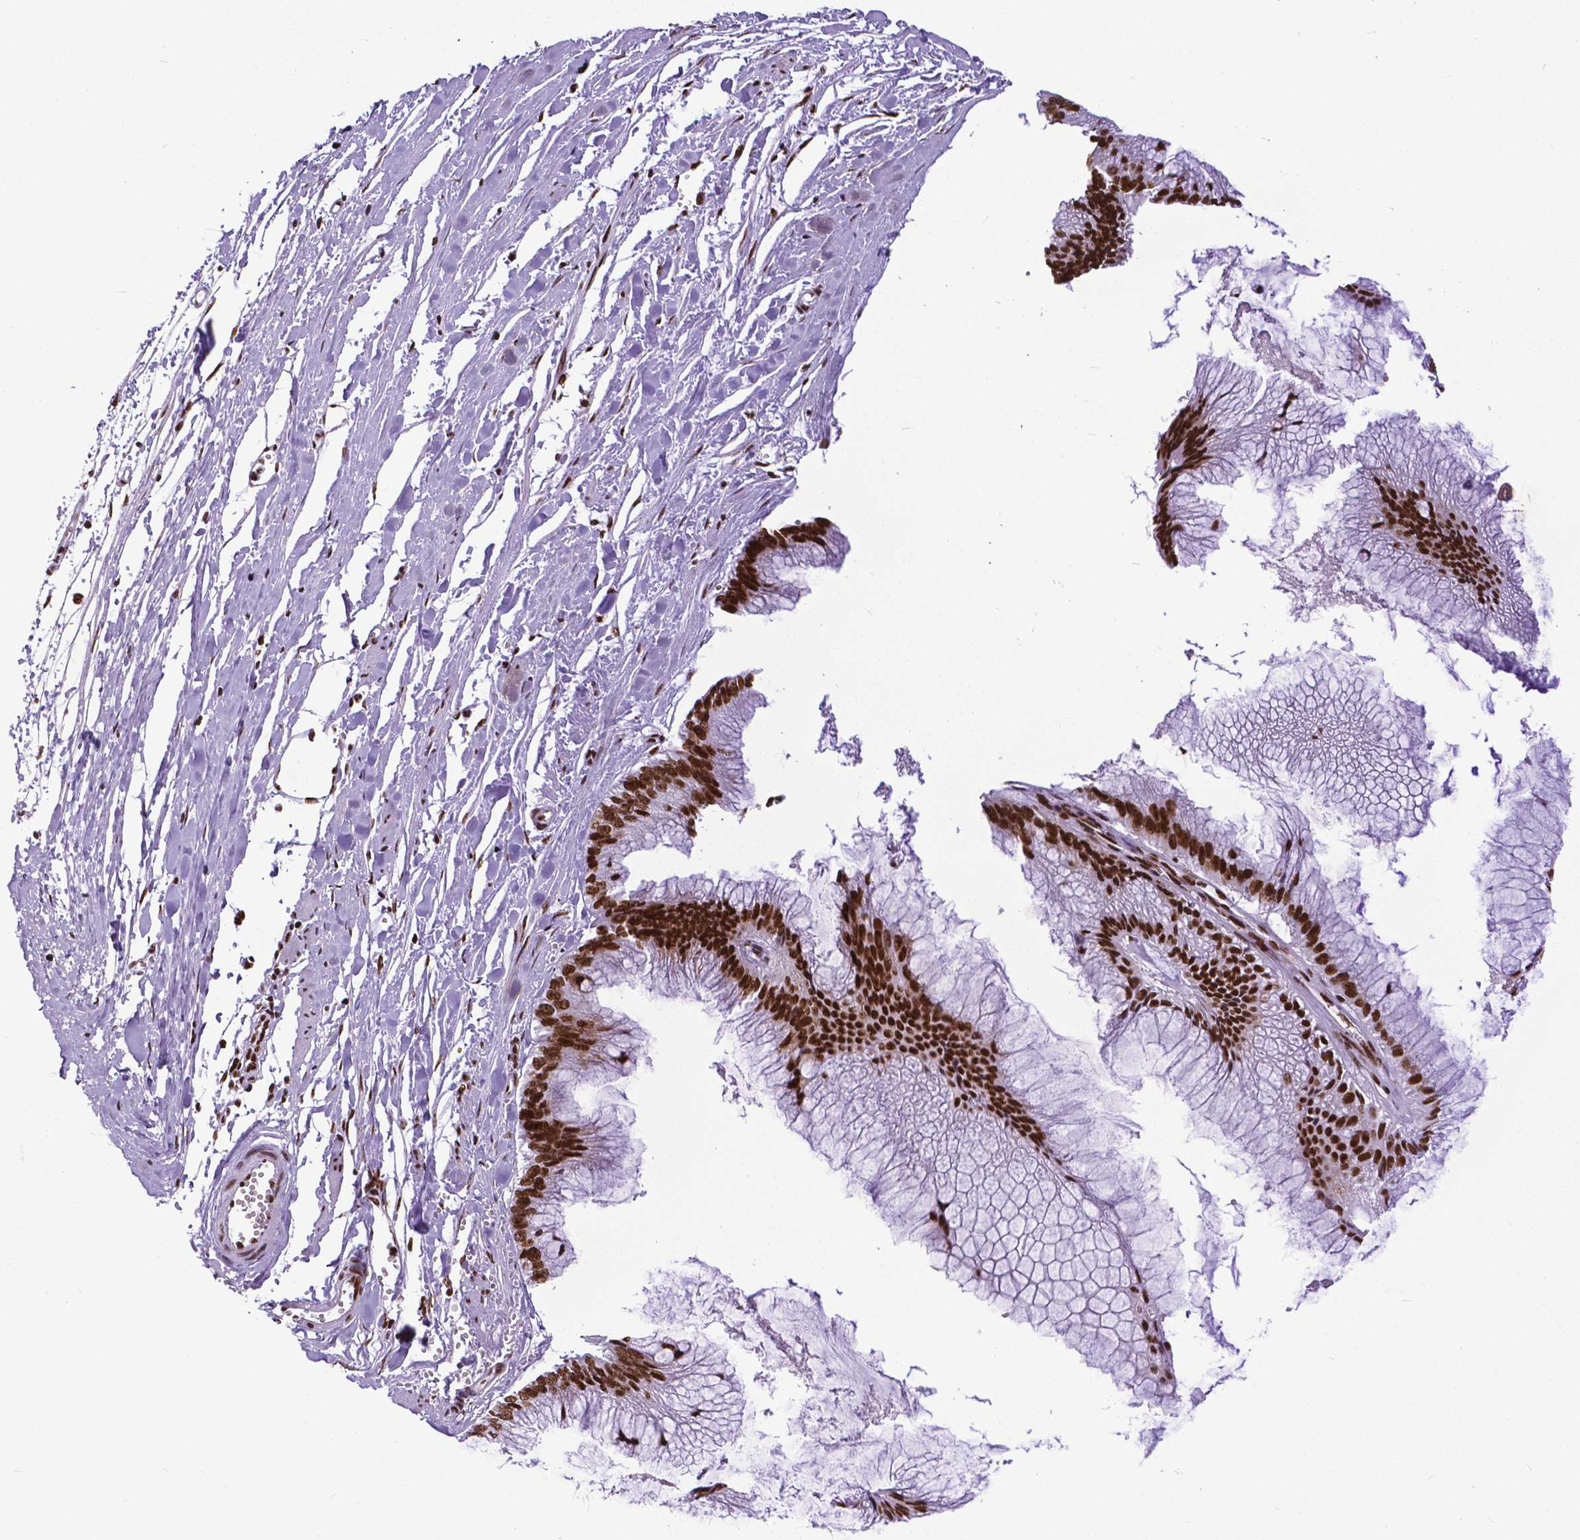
{"staining": {"intensity": "strong", "quantity": ">75%", "location": "nuclear"}, "tissue": "ovarian cancer", "cell_type": "Tumor cells", "image_type": "cancer", "snomed": [{"axis": "morphology", "description": "Cystadenocarcinoma, mucinous, NOS"}, {"axis": "topography", "description": "Ovary"}], "caption": "Immunohistochemistry (IHC) of human ovarian mucinous cystadenocarcinoma displays high levels of strong nuclear staining in about >75% of tumor cells.", "gene": "CTCF", "patient": {"sex": "female", "age": 44}}